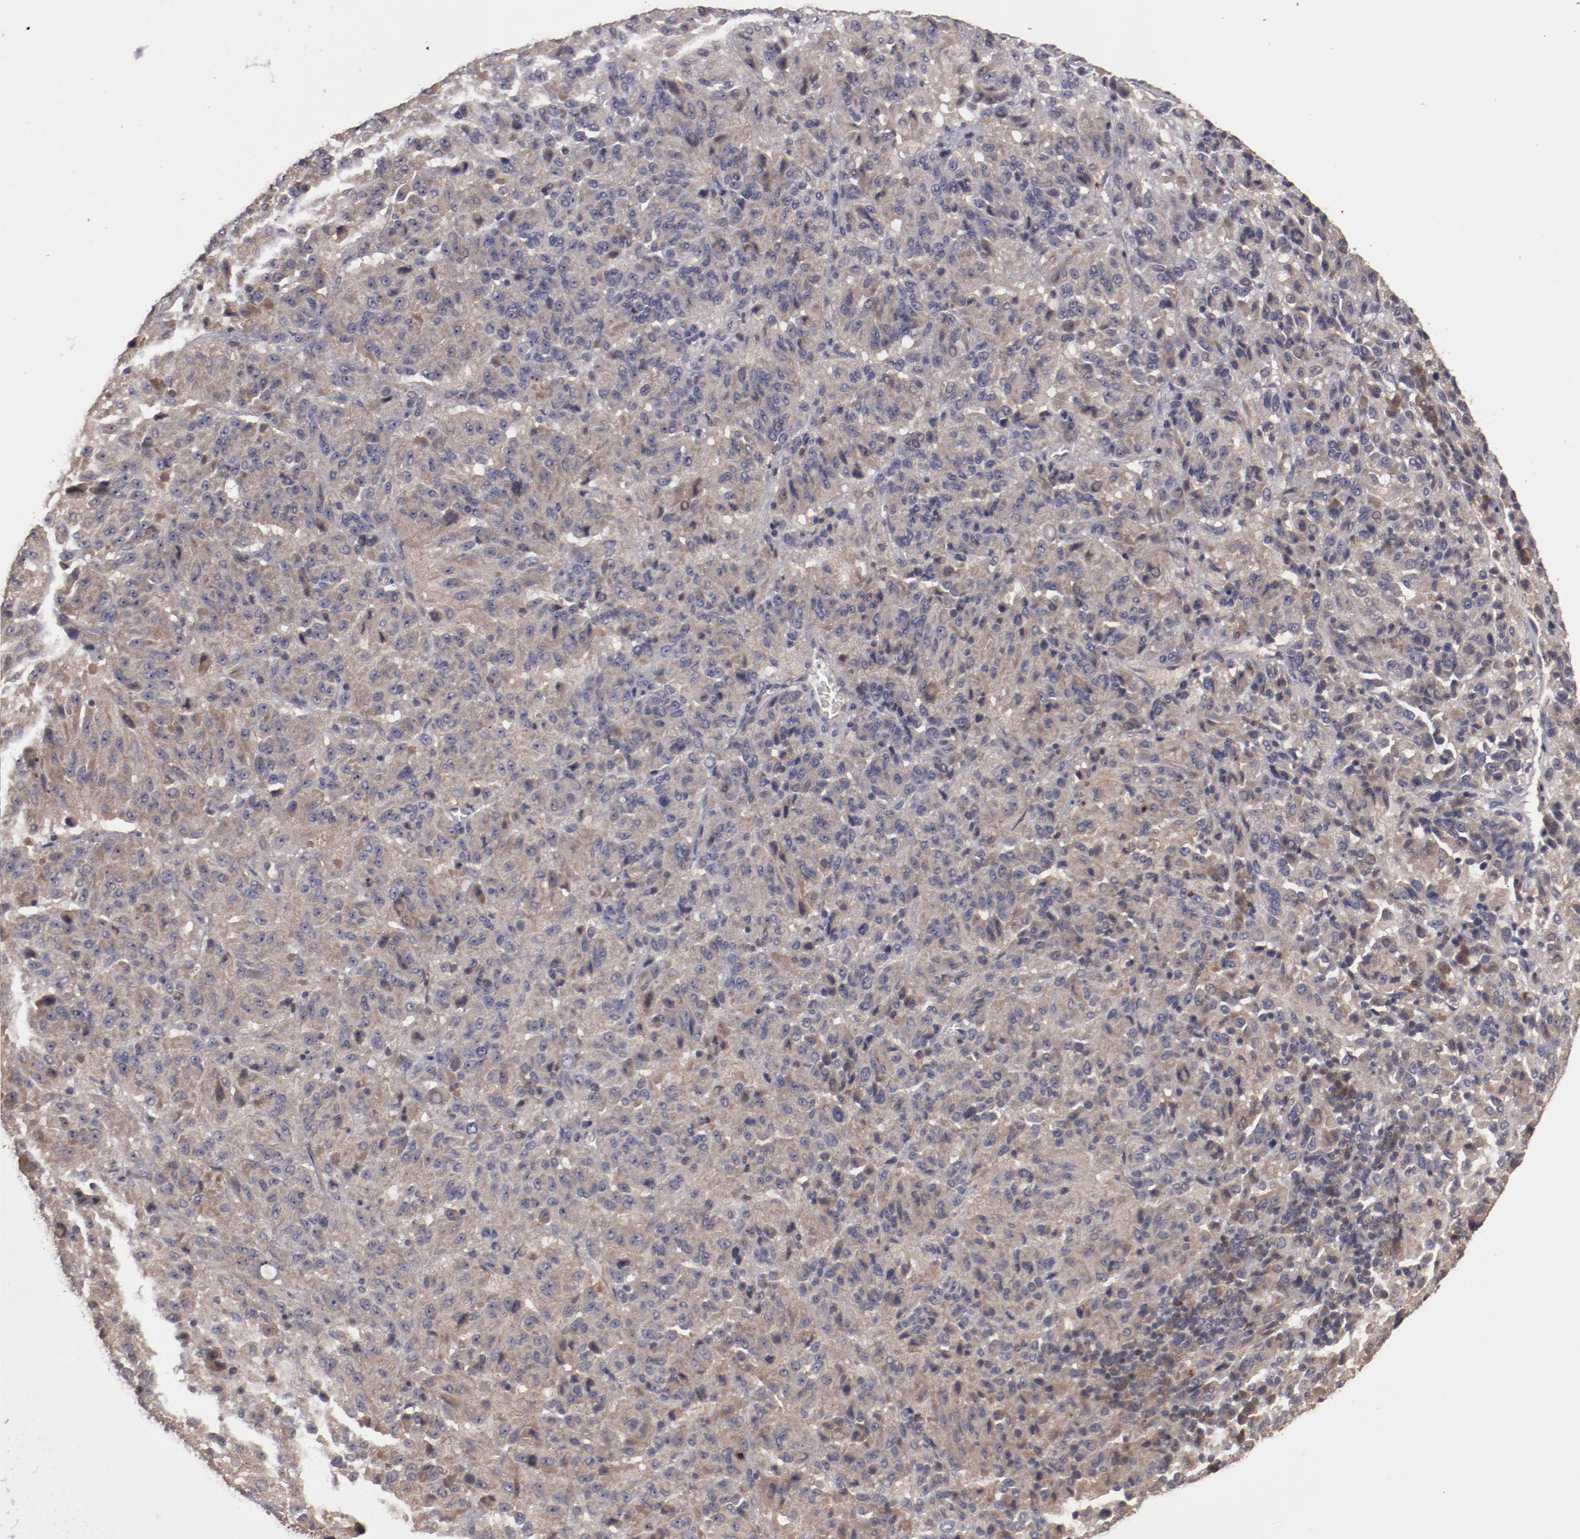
{"staining": {"intensity": "moderate", "quantity": ">75%", "location": "cytoplasmic/membranous"}, "tissue": "melanoma", "cell_type": "Tumor cells", "image_type": "cancer", "snomed": [{"axis": "morphology", "description": "Malignant melanoma, Metastatic site"}, {"axis": "topography", "description": "Lung"}], "caption": "The immunohistochemical stain labels moderate cytoplasmic/membranous staining in tumor cells of melanoma tissue.", "gene": "LRRC75B", "patient": {"sex": "male", "age": 64}}